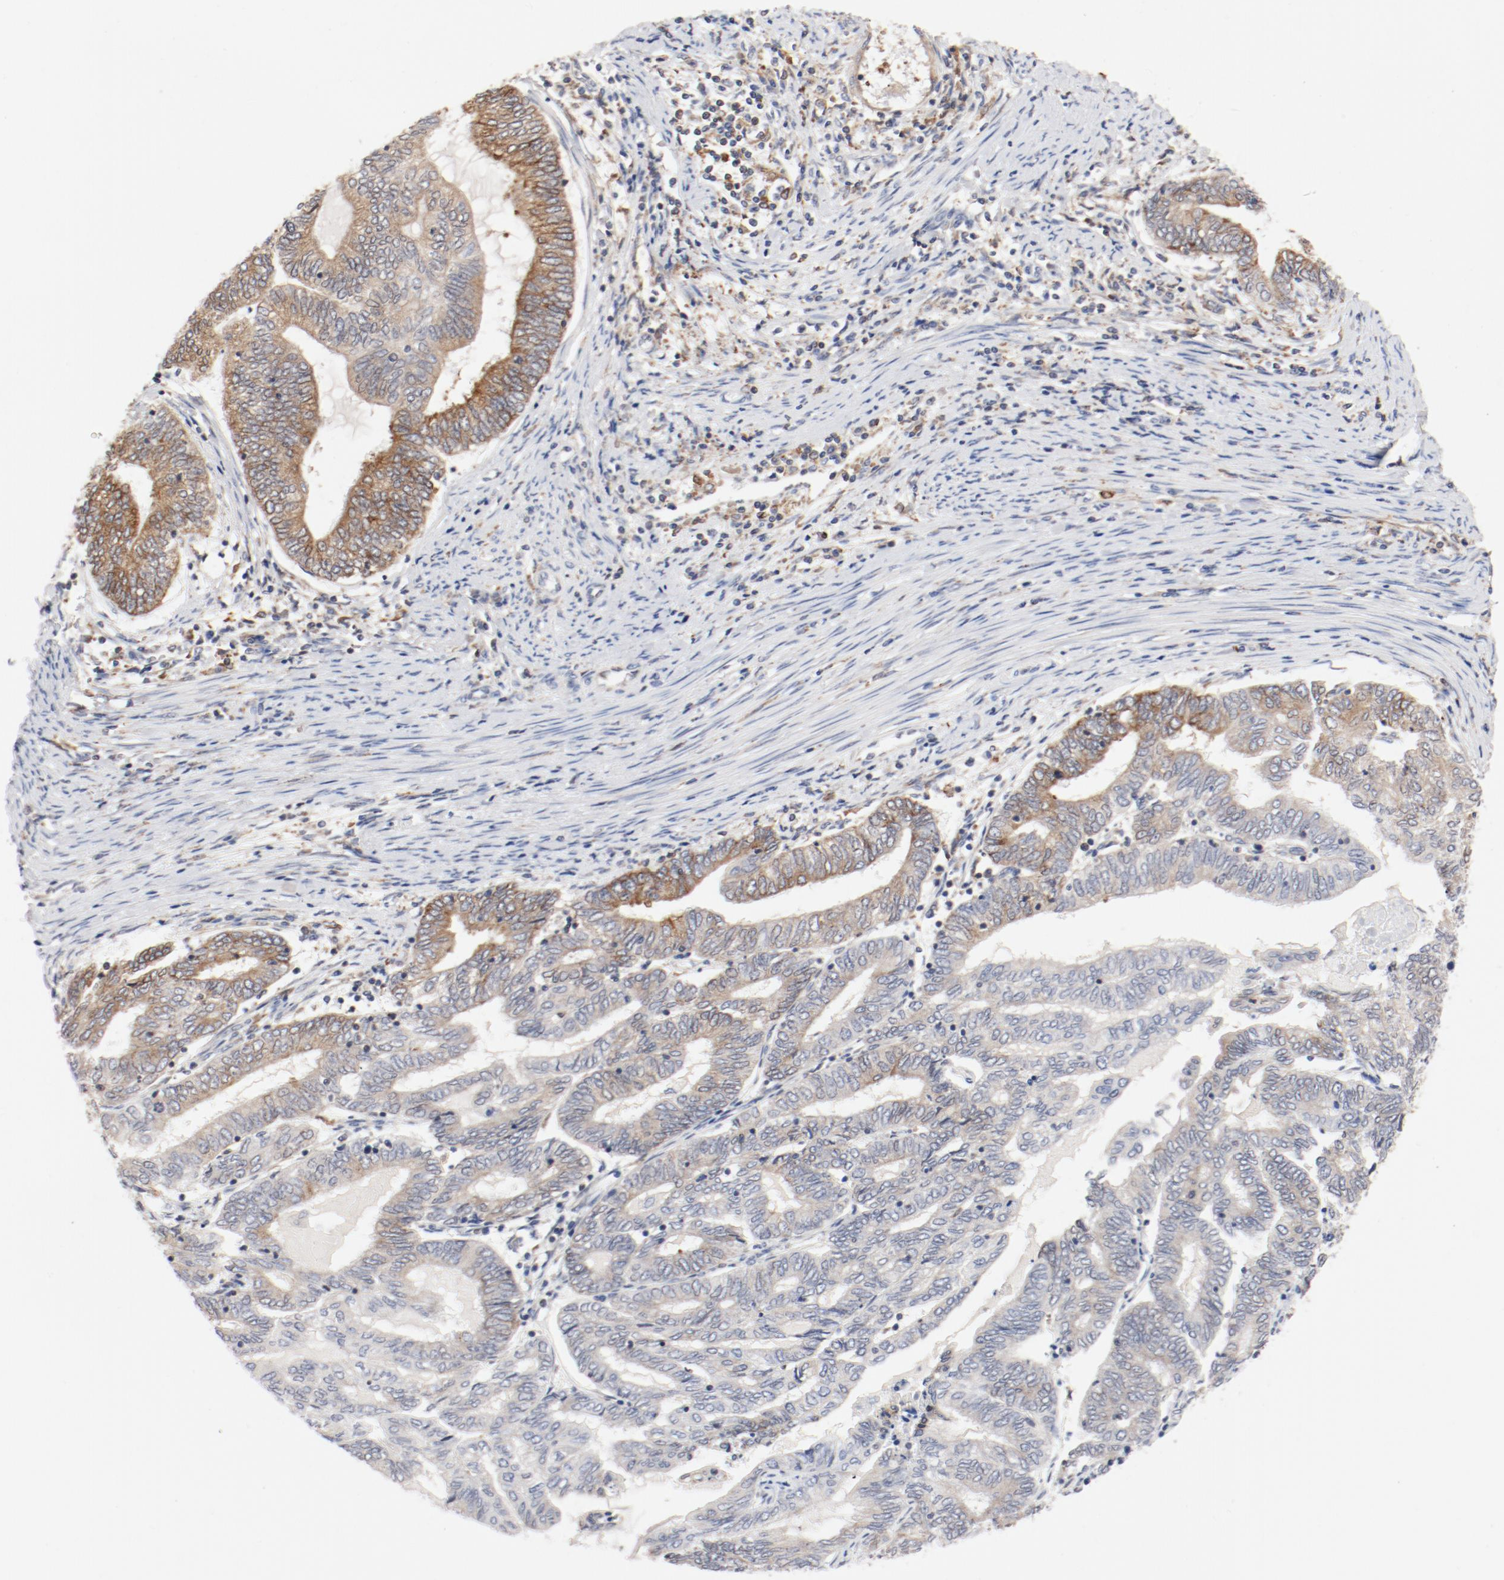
{"staining": {"intensity": "moderate", "quantity": "25%-75%", "location": "cytoplasmic/membranous"}, "tissue": "endometrial cancer", "cell_type": "Tumor cells", "image_type": "cancer", "snomed": [{"axis": "morphology", "description": "Adenocarcinoma, NOS"}, {"axis": "topography", "description": "Uterus"}, {"axis": "topography", "description": "Endometrium"}], "caption": "The image displays immunohistochemical staining of endometrial adenocarcinoma. There is moderate cytoplasmic/membranous positivity is seen in about 25%-75% of tumor cells.", "gene": "PDPK1", "patient": {"sex": "female", "age": 70}}